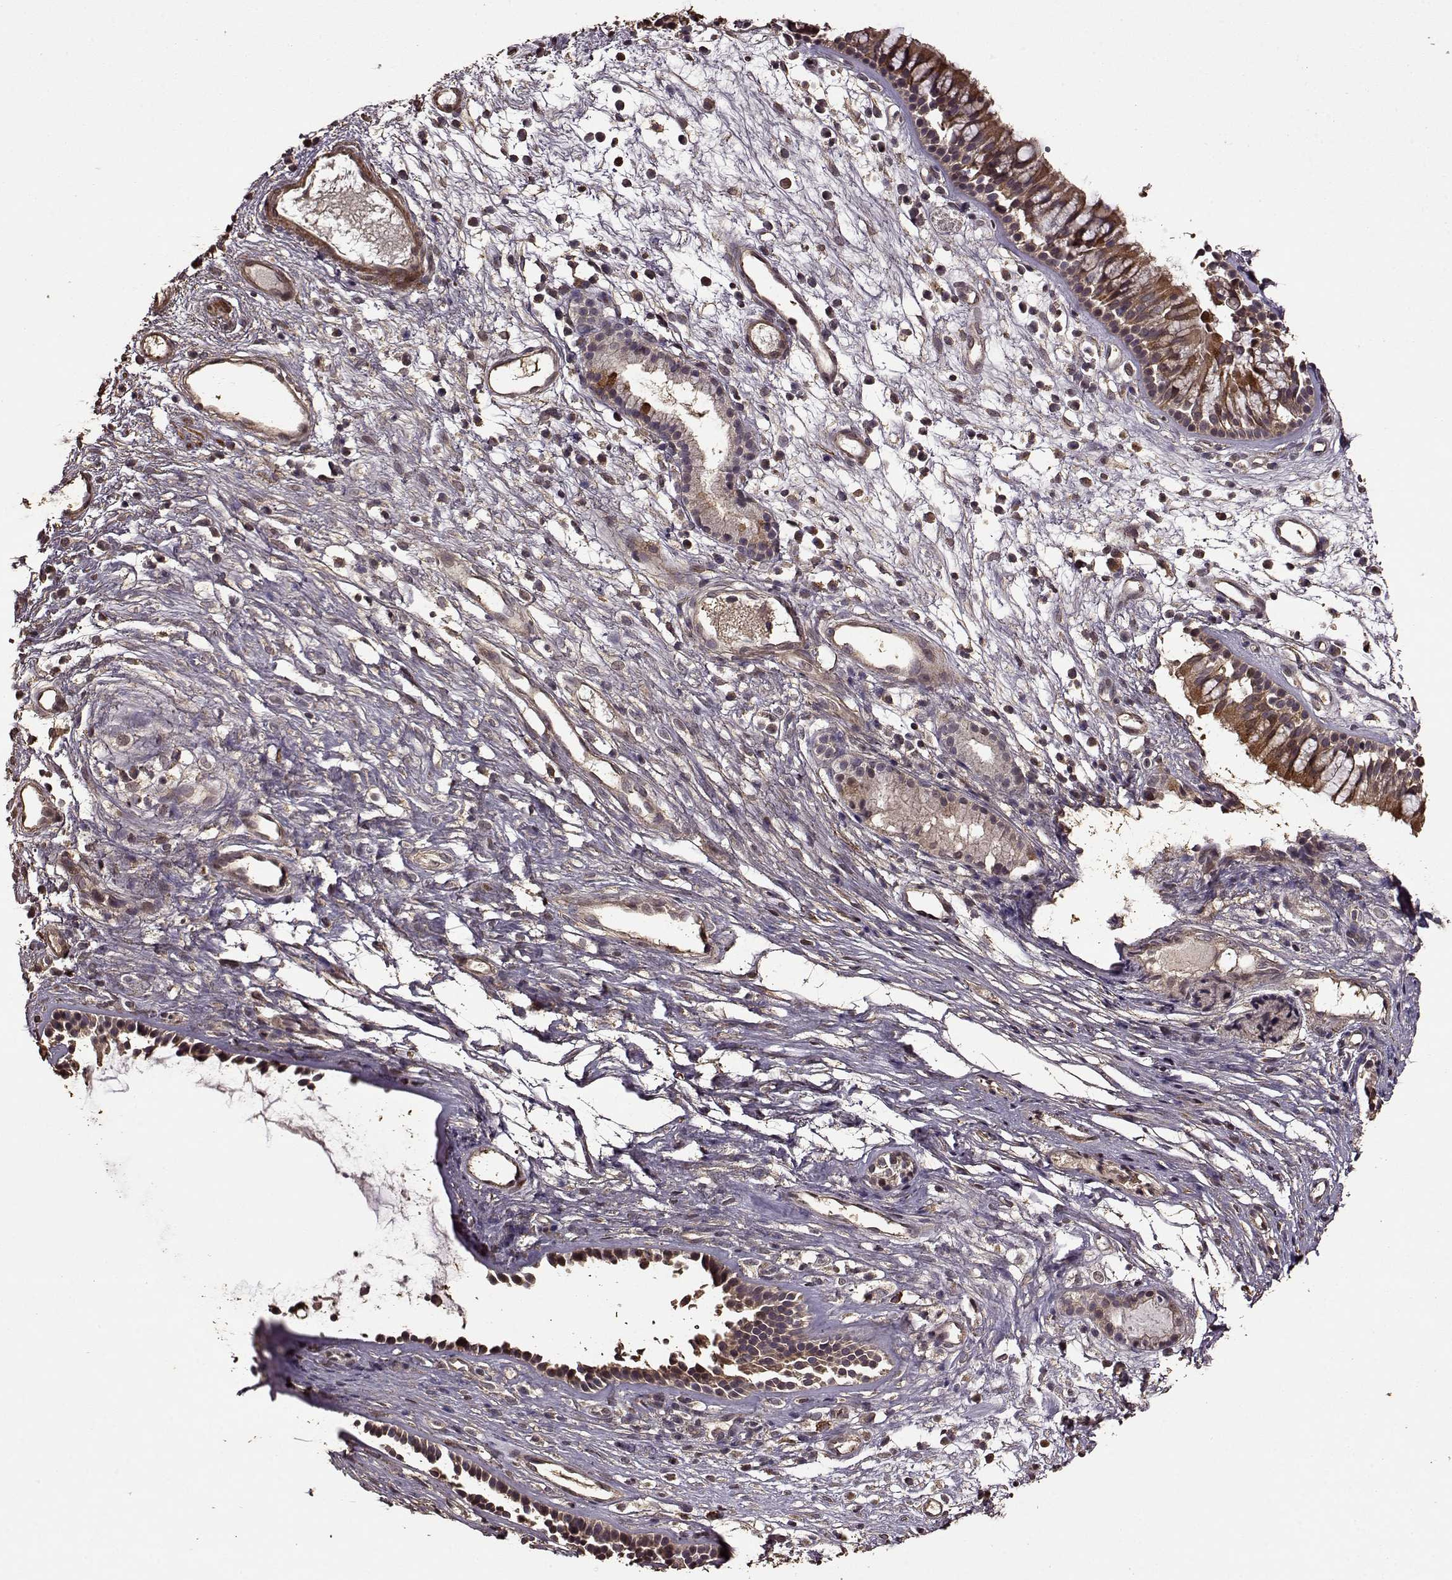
{"staining": {"intensity": "strong", "quantity": "<25%", "location": "cytoplasmic/membranous"}, "tissue": "nasopharynx", "cell_type": "Respiratory epithelial cells", "image_type": "normal", "snomed": [{"axis": "morphology", "description": "Normal tissue, NOS"}, {"axis": "topography", "description": "Nasopharynx"}], "caption": "Protein analysis of unremarkable nasopharynx exhibits strong cytoplasmic/membranous positivity in approximately <25% of respiratory epithelial cells. (brown staining indicates protein expression, while blue staining denotes nuclei).", "gene": "FBXW11", "patient": {"sex": "male", "age": 77}}